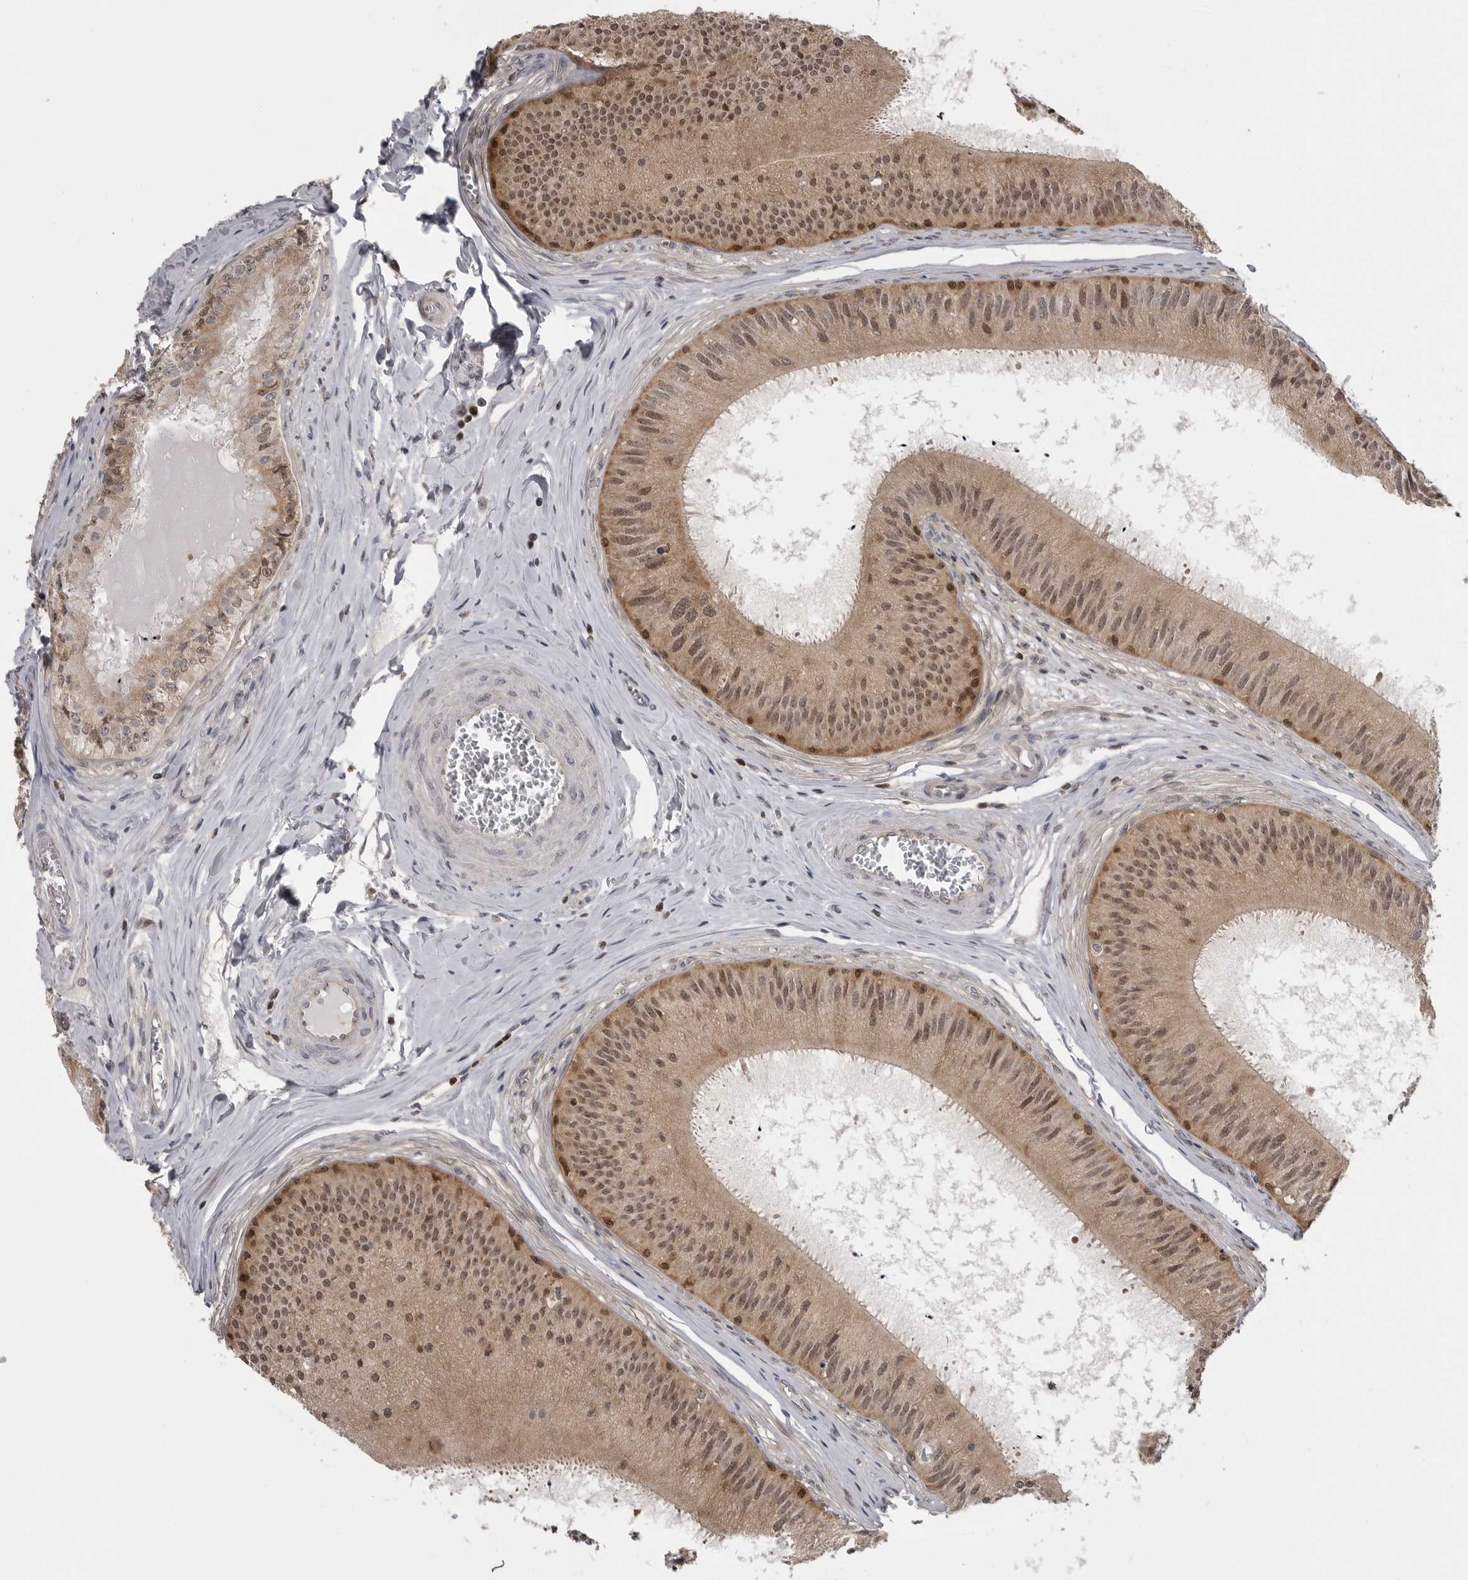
{"staining": {"intensity": "moderate", "quantity": ">75%", "location": "cytoplasmic/membranous,nuclear"}, "tissue": "epididymis", "cell_type": "Glandular cells", "image_type": "normal", "snomed": [{"axis": "morphology", "description": "Normal tissue, NOS"}, {"axis": "topography", "description": "Epididymis"}], "caption": "Moderate cytoplasmic/membranous,nuclear protein positivity is seen in about >75% of glandular cells in epididymis.", "gene": "MAPK13", "patient": {"sex": "male", "age": 31}}